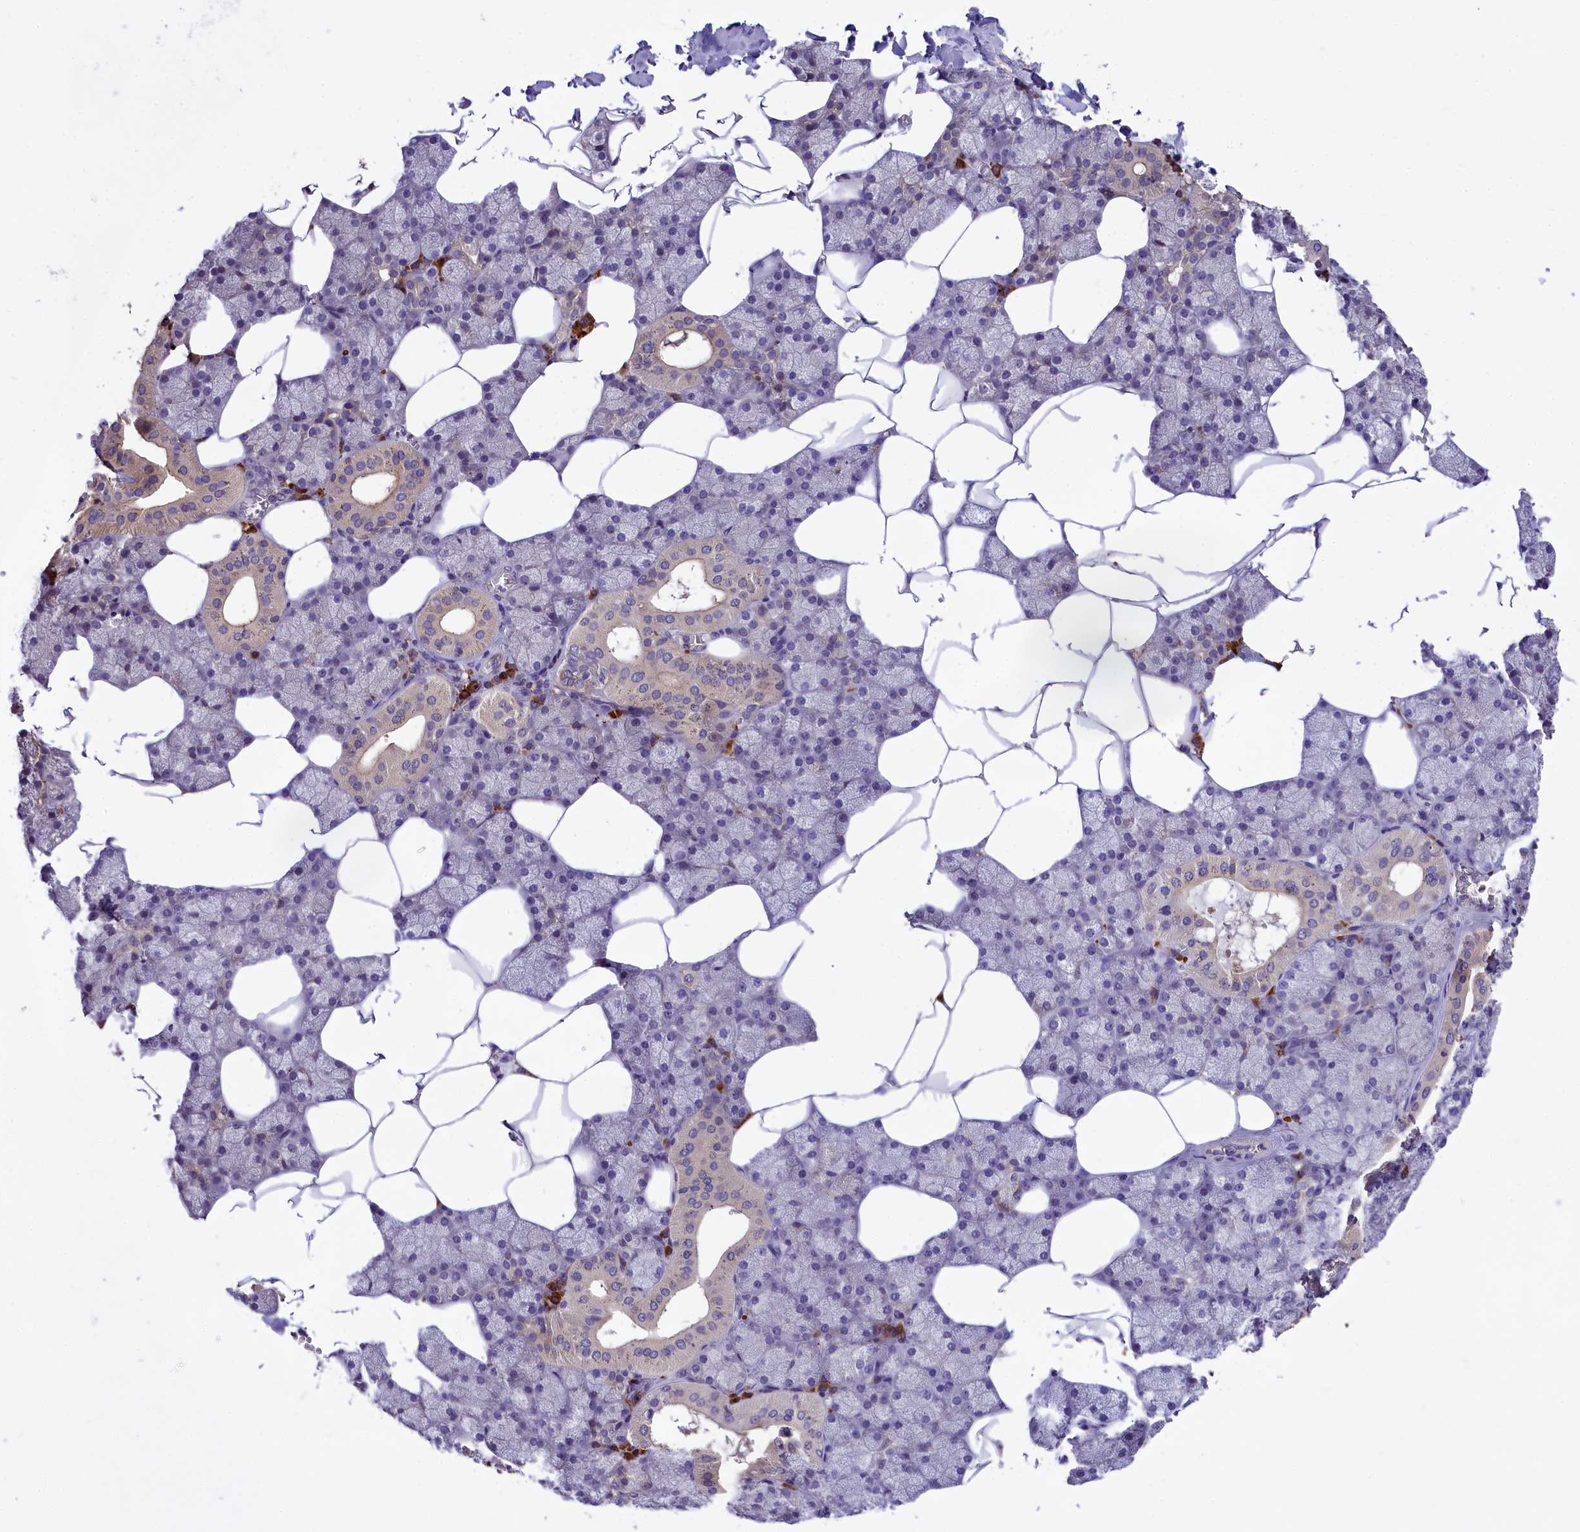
{"staining": {"intensity": "negative", "quantity": "none", "location": "none"}, "tissue": "salivary gland", "cell_type": "Glandular cells", "image_type": "normal", "snomed": [{"axis": "morphology", "description": "Normal tissue, NOS"}, {"axis": "topography", "description": "Salivary gland"}], "caption": "DAB immunohistochemical staining of unremarkable salivary gland exhibits no significant positivity in glandular cells. (DAB (3,3'-diaminobenzidine) IHC, high magnification).", "gene": "ABCC10", "patient": {"sex": "male", "age": 62}}